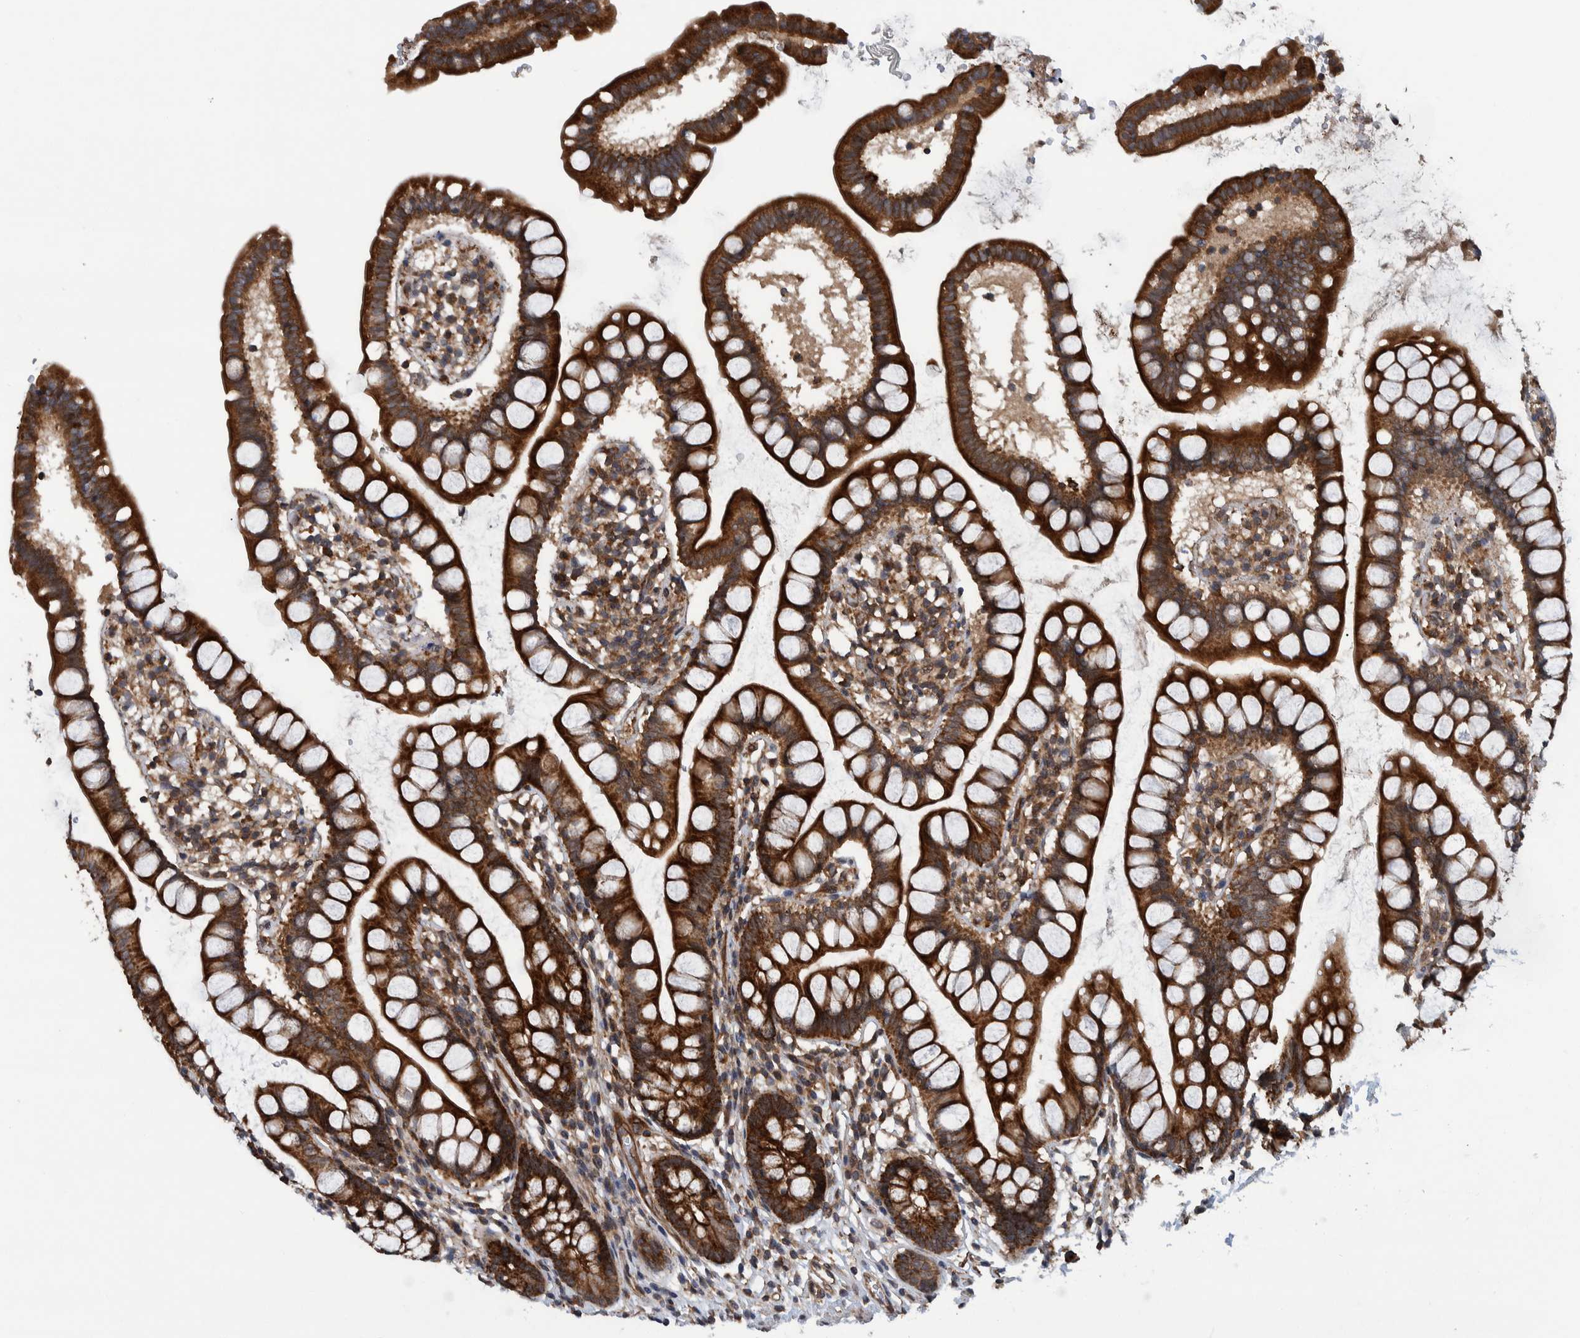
{"staining": {"intensity": "strong", "quantity": ">75%", "location": "cytoplasmic/membranous"}, "tissue": "small intestine", "cell_type": "Glandular cells", "image_type": "normal", "snomed": [{"axis": "morphology", "description": "Normal tissue, NOS"}, {"axis": "topography", "description": "Small intestine"}], "caption": "Strong cytoplasmic/membranous protein expression is present in approximately >75% of glandular cells in small intestine. Using DAB (3,3'-diaminobenzidine) (brown) and hematoxylin (blue) stains, captured at high magnification using brightfield microscopy.", "gene": "MRPS7", "patient": {"sex": "female", "age": 84}}